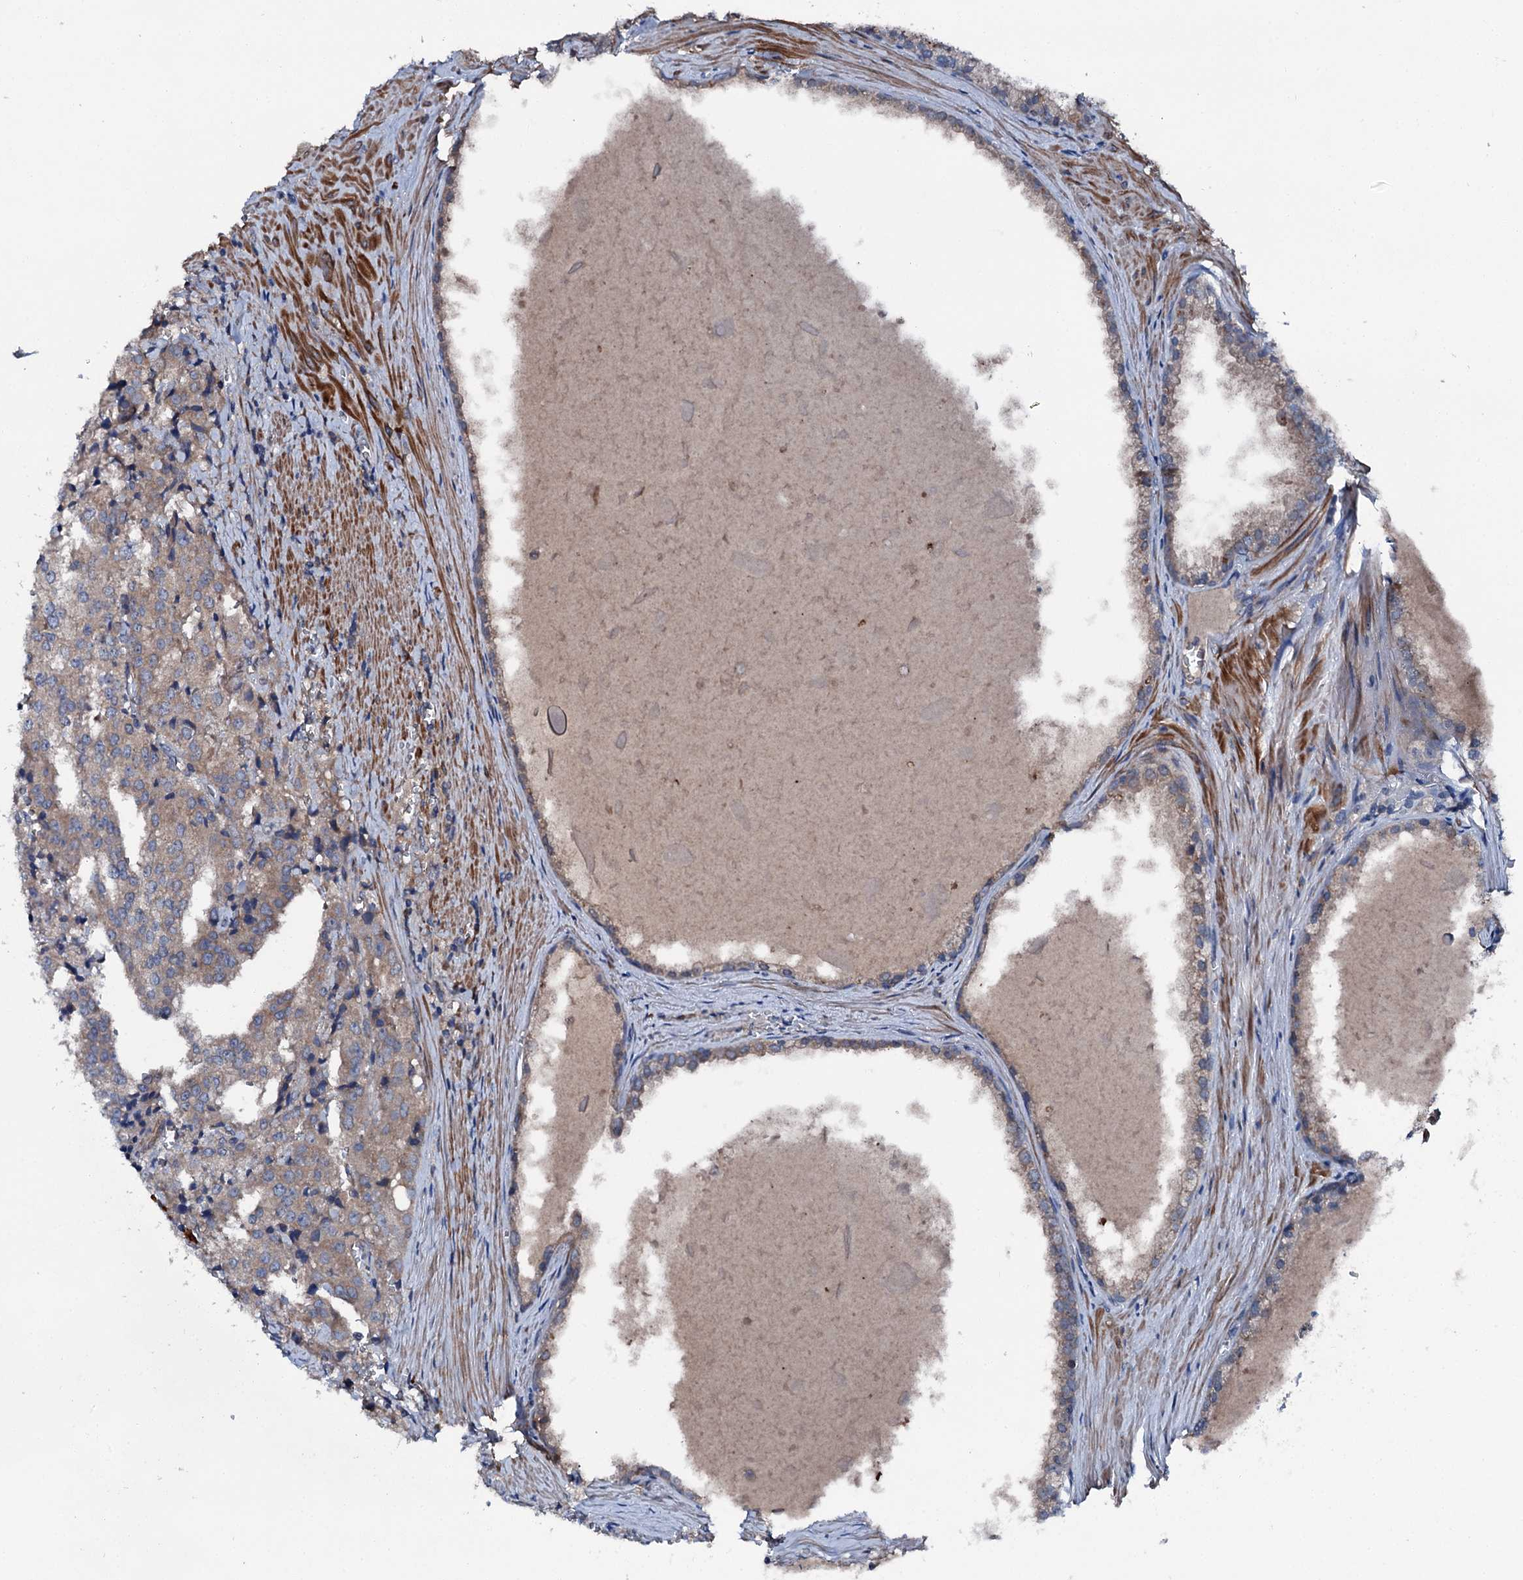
{"staining": {"intensity": "weak", "quantity": ">75%", "location": "cytoplasmic/membranous"}, "tissue": "prostate cancer", "cell_type": "Tumor cells", "image_type": "cancer", "snomed": [{"axis": "morphology", "description": "Adenocarcinoma, High grade"}, {"axis": "topography", "description": "Prostate"}], "caption": "Human prostate cancer stained with a protein marker shows weak staining in tumor cells.", "gene": "SLC22A25", "patient": {"sex": "male", "age": 68}}